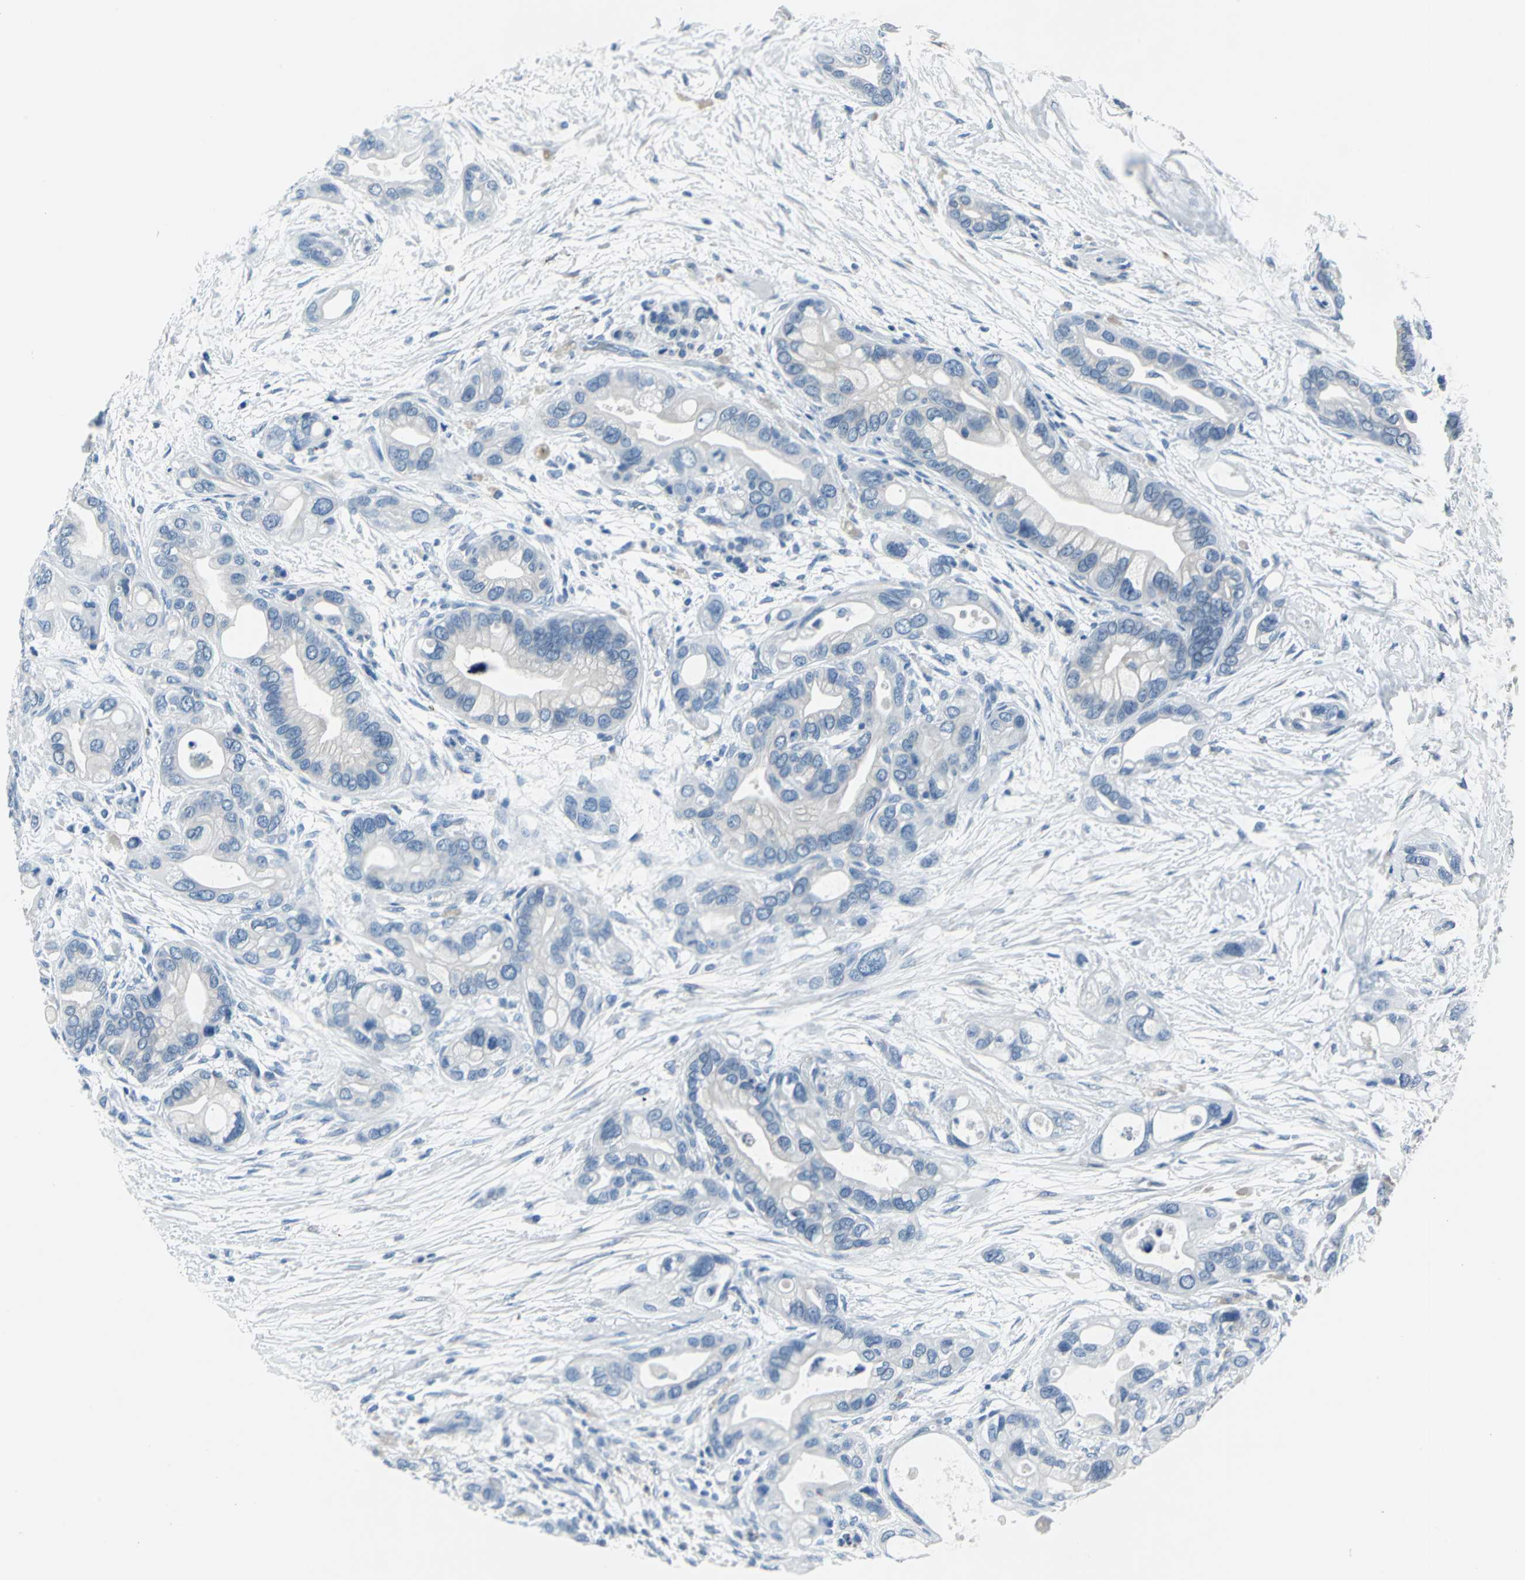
{"staining": {"intensity": "negative", "quantity": "none", "location": "none"}, "tissue": "pancreatic cancer", "cell_type": "Tumor cells", "image_type": "cancer", "snomed": [{"axis": "morphology", "description": "Adenocarcinoma, NOS"}, {"axis": "topography", "description": "Pancreas"}], "caption": "This is an IHC image of adenocarcinoma (pancreatic). There is no positivity in tumor cells.", "gene": "CYB5A", "patient": {"sex": "female", "age": 77}}